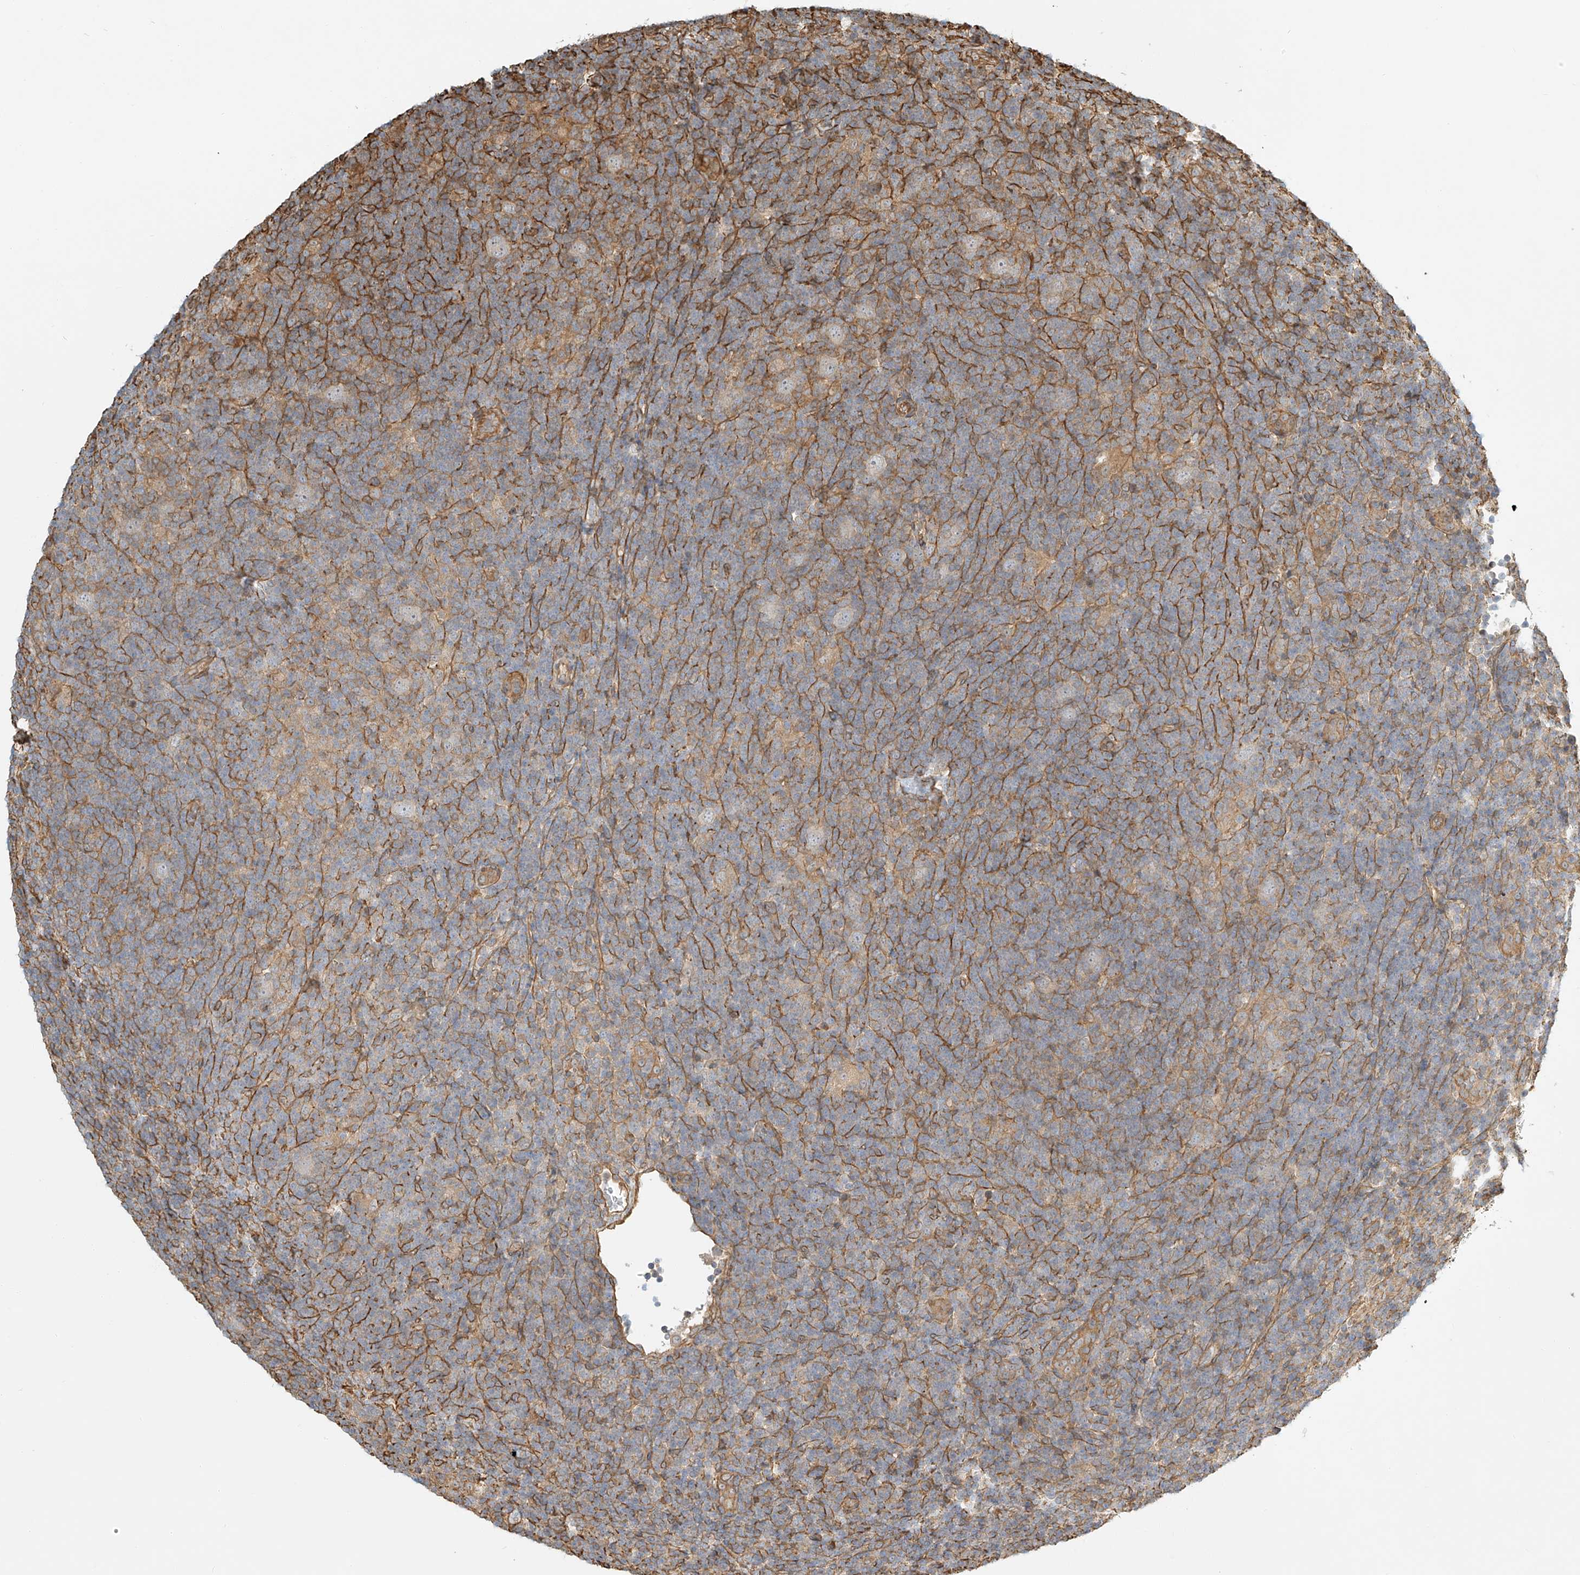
{"staining": {"intensity": "negative", "quantity": "none", "location": "none"}, "tissue": "lymphoma", "cell_type": "Tumor cells", "image_type": "cancer", "snomed": [{"axis": "morphology", "description": "Hodgkin's disease, NOS"}, {"axis": "topography", "description": "Lymph node"}], "caption": "This is a histopathology image of immunohistochemistry staining of lymphoma, which shows no staining in tumor cells. (DAB IHC visualized using brightfield microscopy, high magnification).", "gene": "CSMD3", "patient": {"sex": "female", "age": 57}}